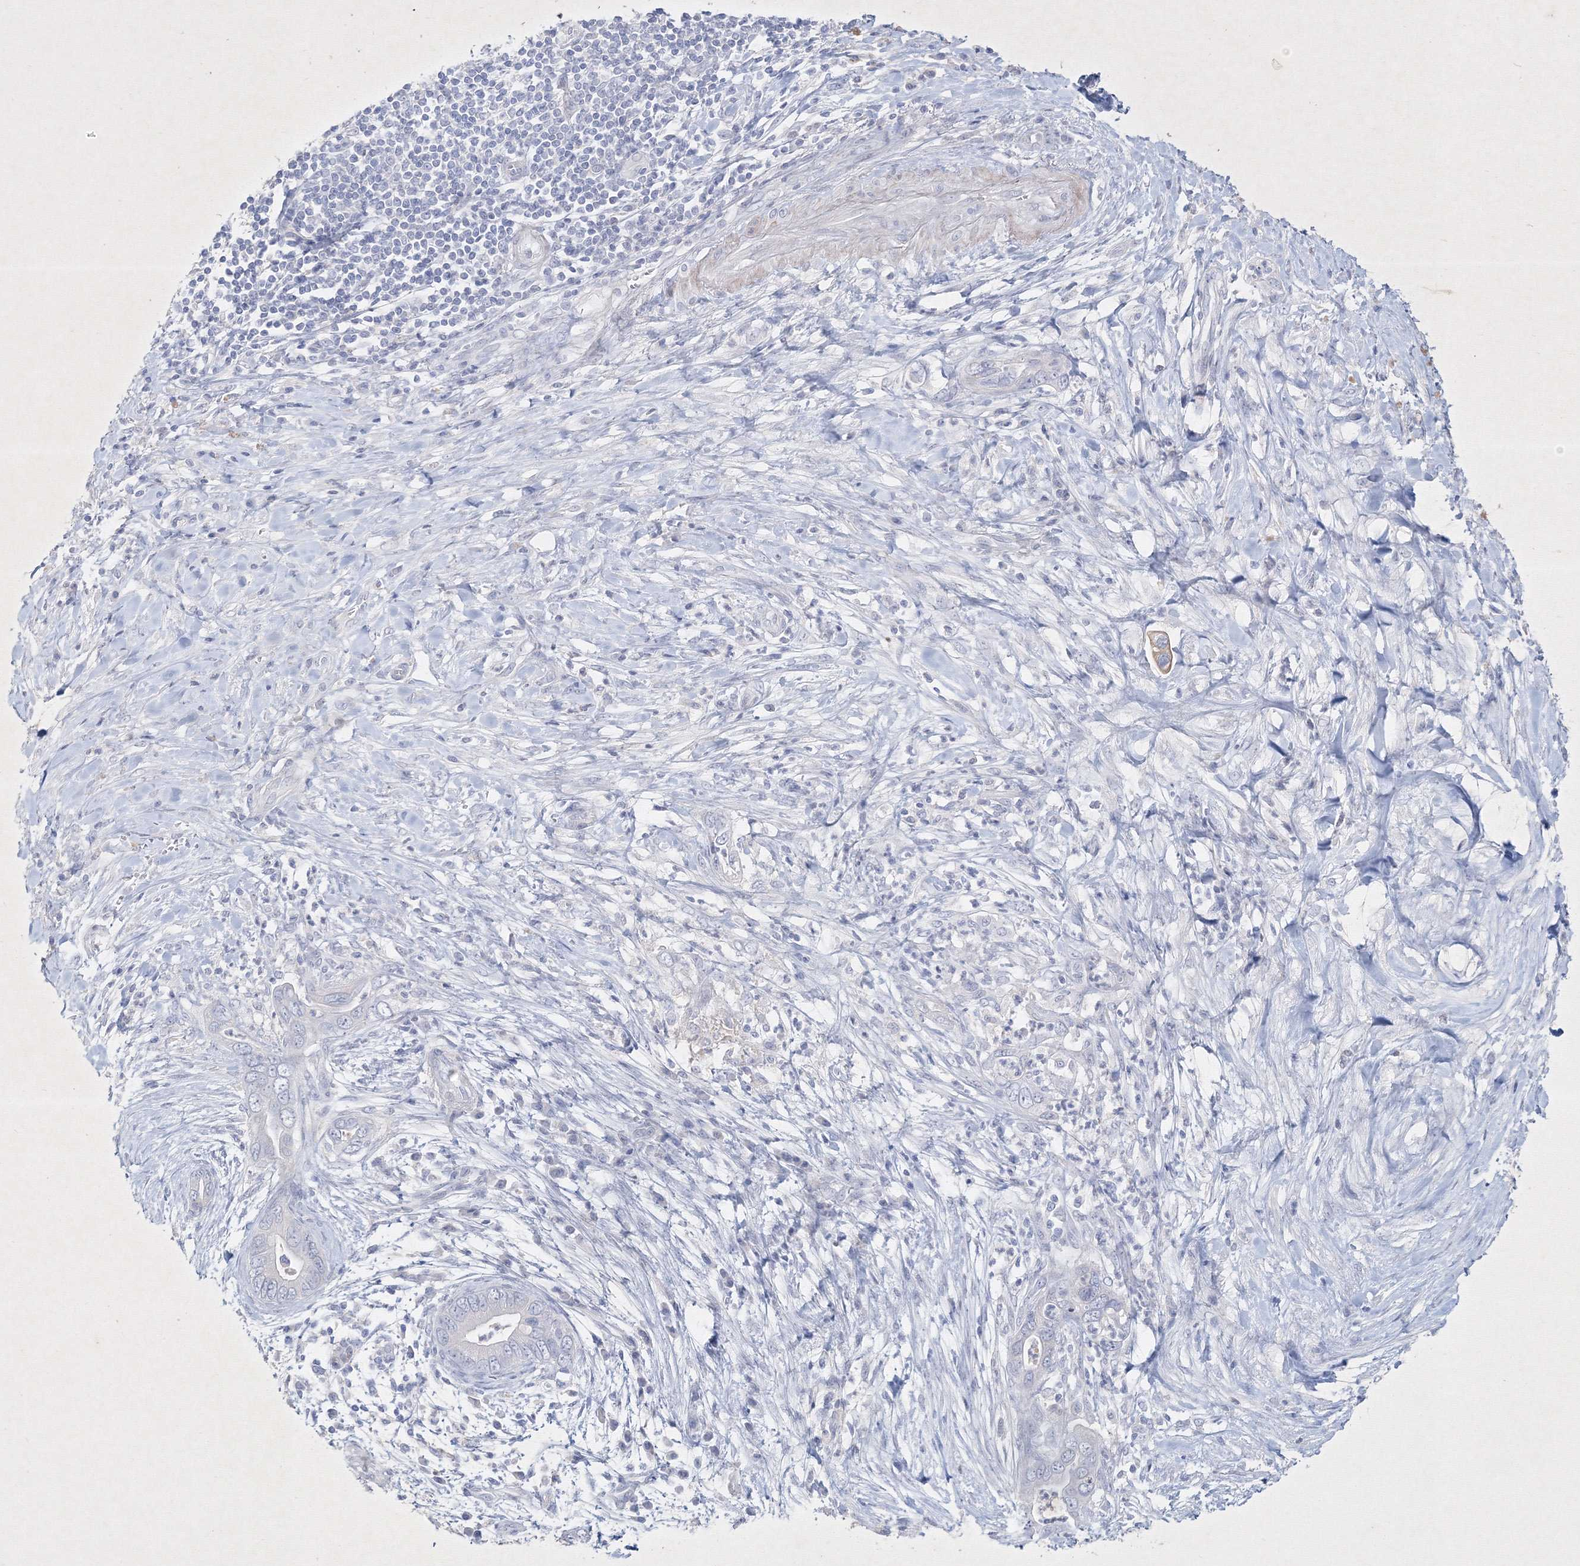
{"staining": {"intensity": "negative", "quantity": "none", "location": "none"}, "tissue": "pancreatic cancer", "cell_type": "Tumor cells", "image_type": "cancer", "snomed": [{"axis": "morphology", "description": "Adenocarcinoma, NOS"}, {"axis": "topography", "description": "Pancreas"}], "caption": "This is an IHC histopathology image of pancreatic cancer (adenocarcinoma). There is no positivity in tumor cells.", "gene": "CXXC4", "patient": {"sex": "male", "age": 75}}